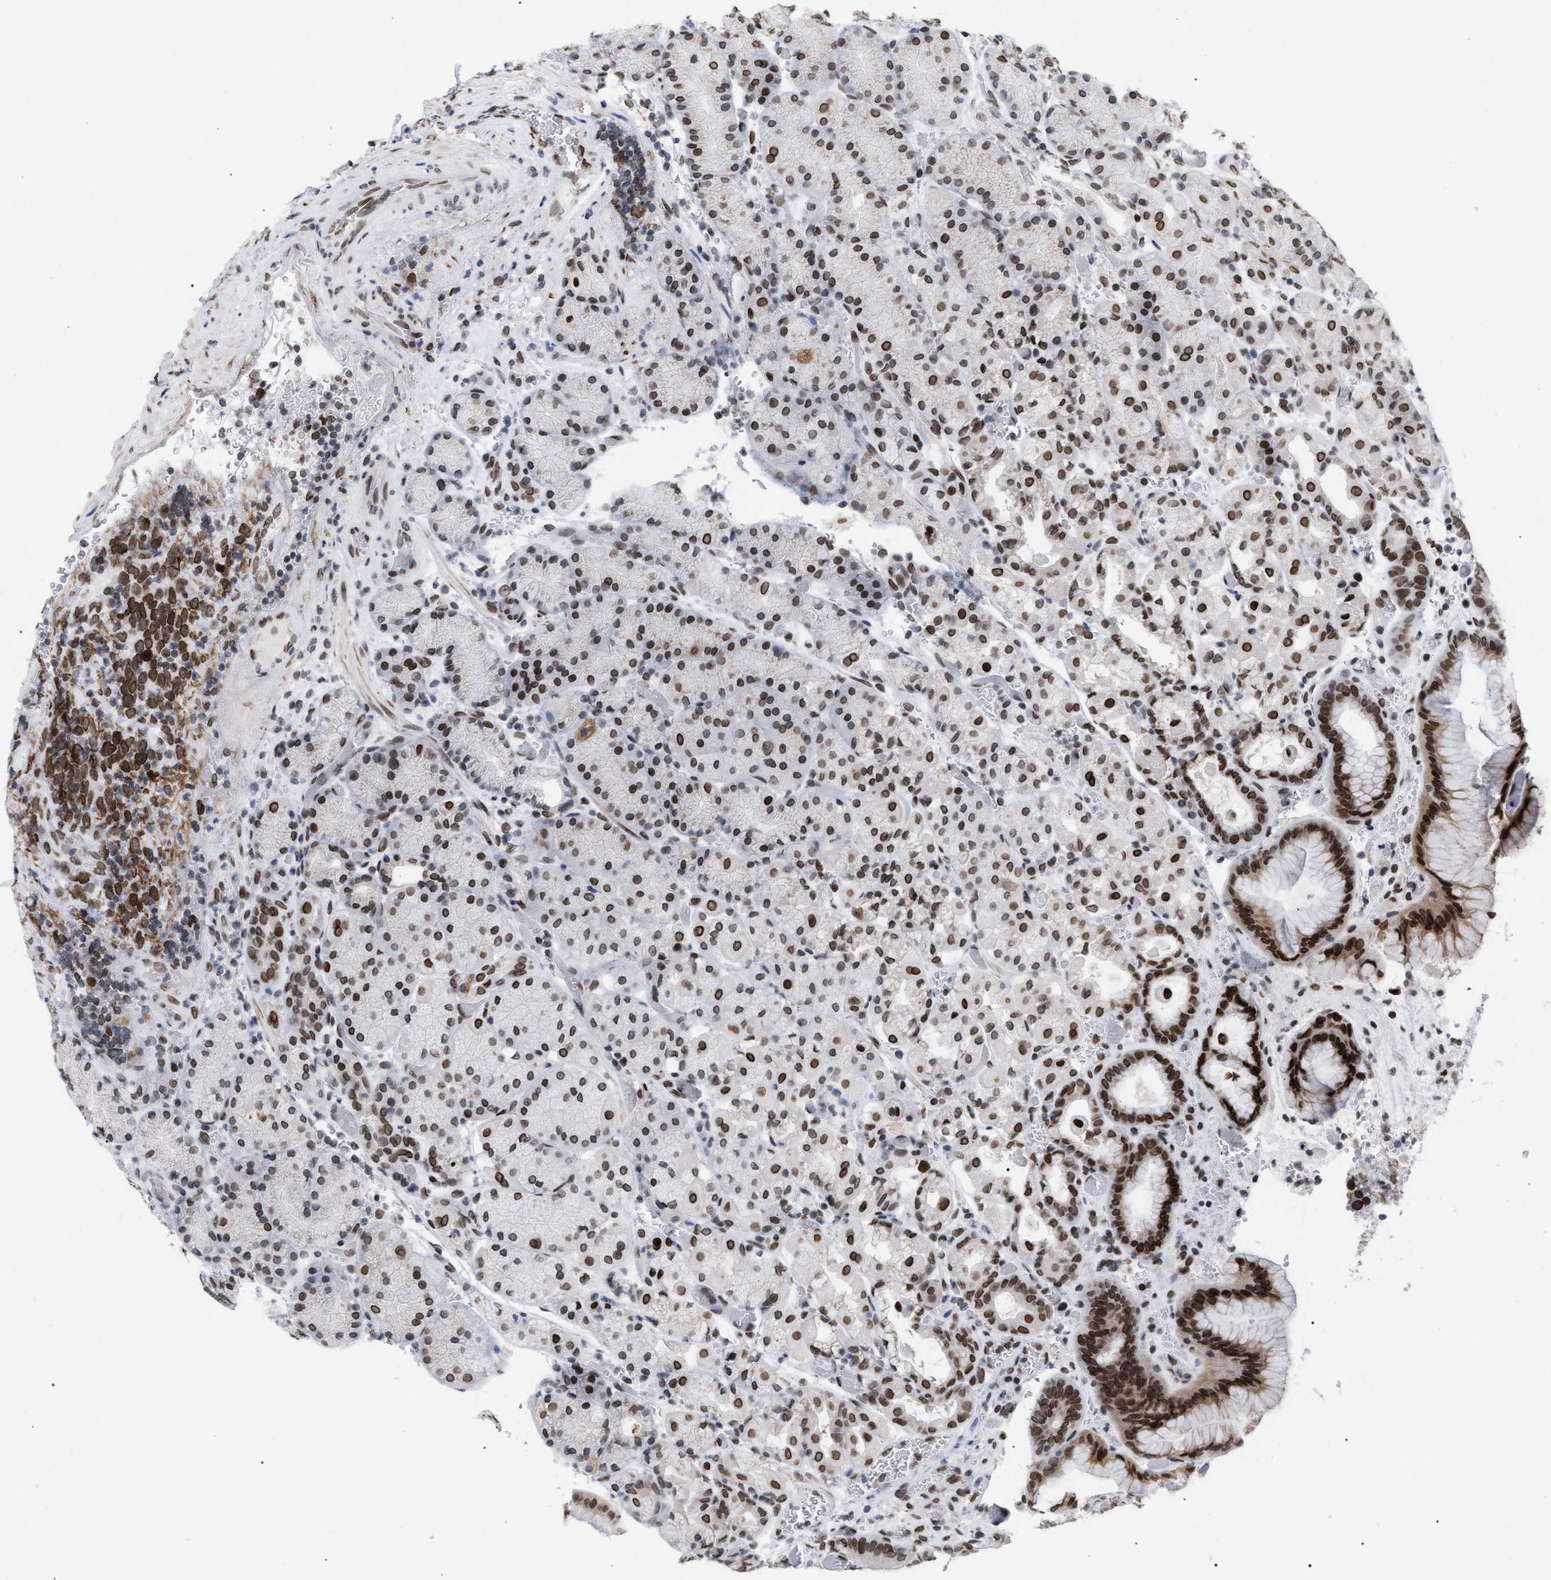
{"staining": {"intensity": "strong", "quantity": ">75%", "location": "cytoplasmic/membranous,nuclear"}, "tissue": "stomach", "cell_type": "Glandular cells", "image_type": "normal", "snomed": [{"axis": "morphology", "description": "Normal tissue, NOS"}, {"axis": "morphology", "description": "Carcinoid, malignant, NOS"}, {"axis": "topography", "description": "Stomach, upper"}], "caption": "Brown immunohistochemical staining in unremarkable human stomach exhibits strong cytoplasmic/membranous,nuclear expression in approximately >75% of glandular cells.", "gene": "TPR", "patient": {"sex": "male", "age": 39}}